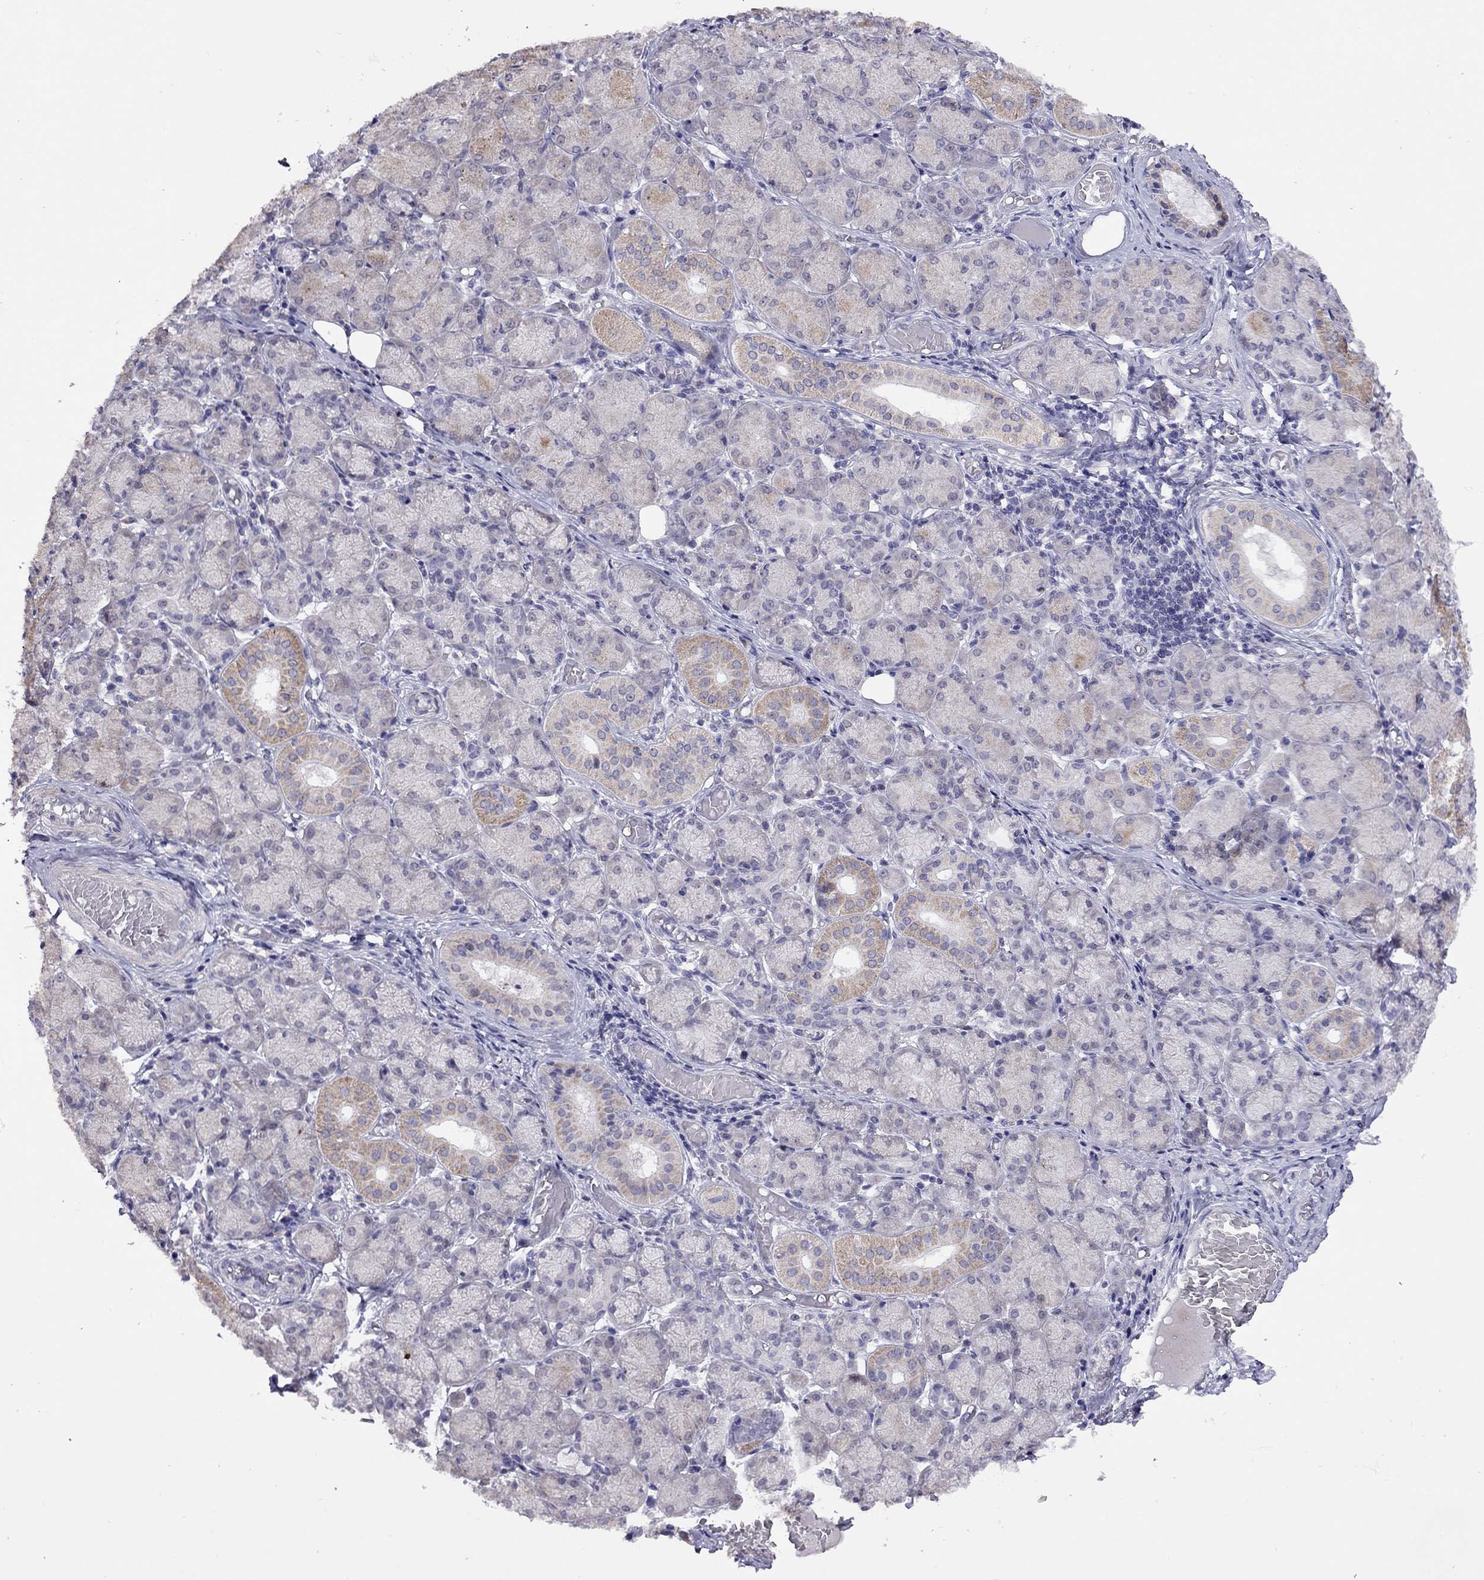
{"staining": {"intensity": "weak", "quantity": "<25%", "location": "cytoplasmic/membranous,nuclear"}, "tissue": "salivary gland", "cell_type": "Glandular cells", "image_type": "normal", "snomed": [{"axis": "morphology", "description": "Normal tissue, NOS"}, {"axis": "topography", "description": "Salivary gland"}, {"axis": "topography", "description": "Peripheral nerve tissue"}], "caption": "This is an immunohistochemistry image of benign salivary gland. There is no staining in glandular cells.", "gene": "HES5", "patient": {"sex": "female", "age": 24}}